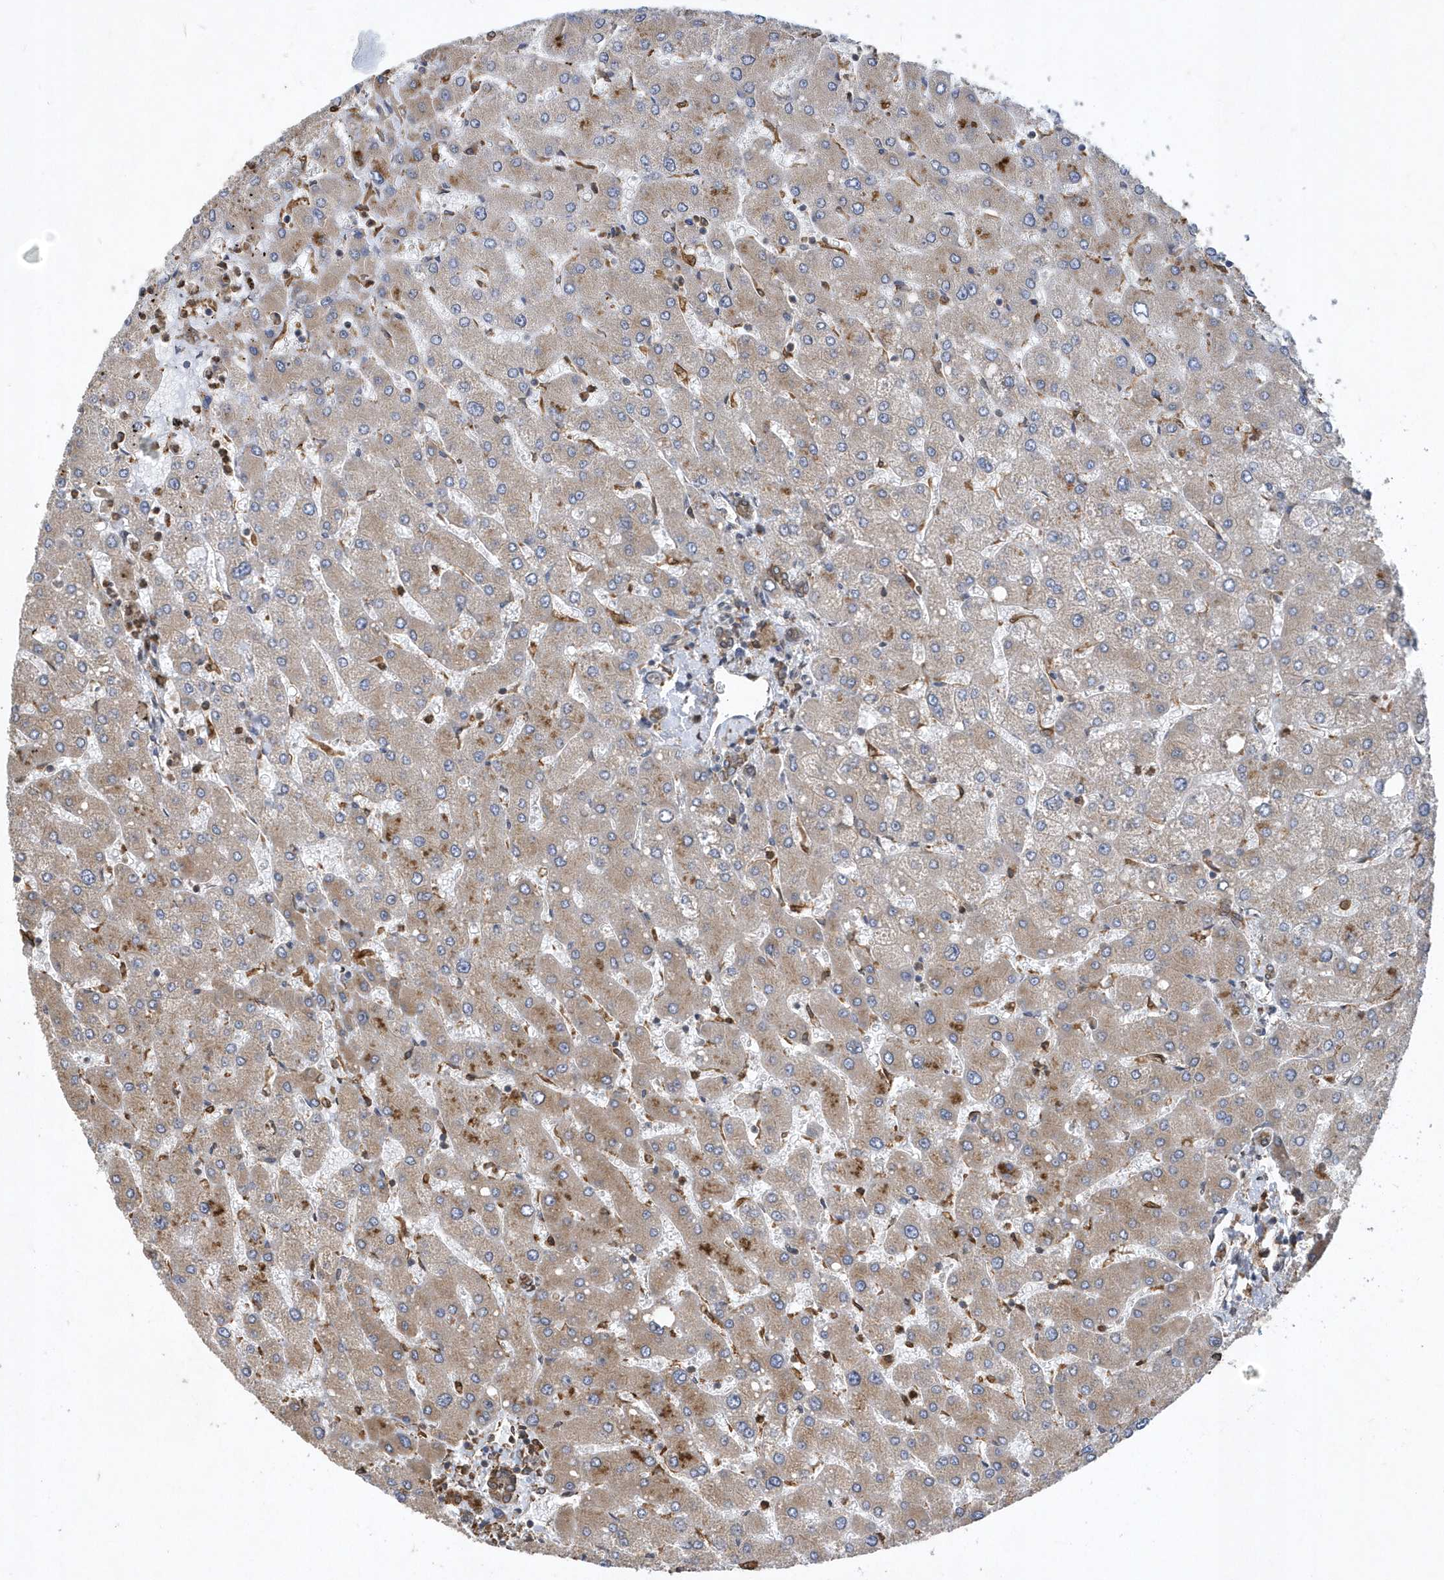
{"staining": {"intensity": "moderate", "quantity": ">75%", "location": "cytoplasmic/membranous"}, "tissue": "liver", "cell_type": "Cholangiocytes", "image_type": "normal", "snomed": [{"axis": "morphology", "description": "Normal tissue, NOS"}, {"axis": "topography", "description": "Liver"}], "caption": "Immunohistochemistry (IHC) histopathology image of unremarkable liver: liver stained using IHC shows medium levels of moderate protein expression localized specifically in the cytoplasmic/membranous of cholangiocytes, appearing as a cytoplasmic/membranous brown color.", "gene": "VAMP7", "patient": {"sex": "male", "age": 55}}